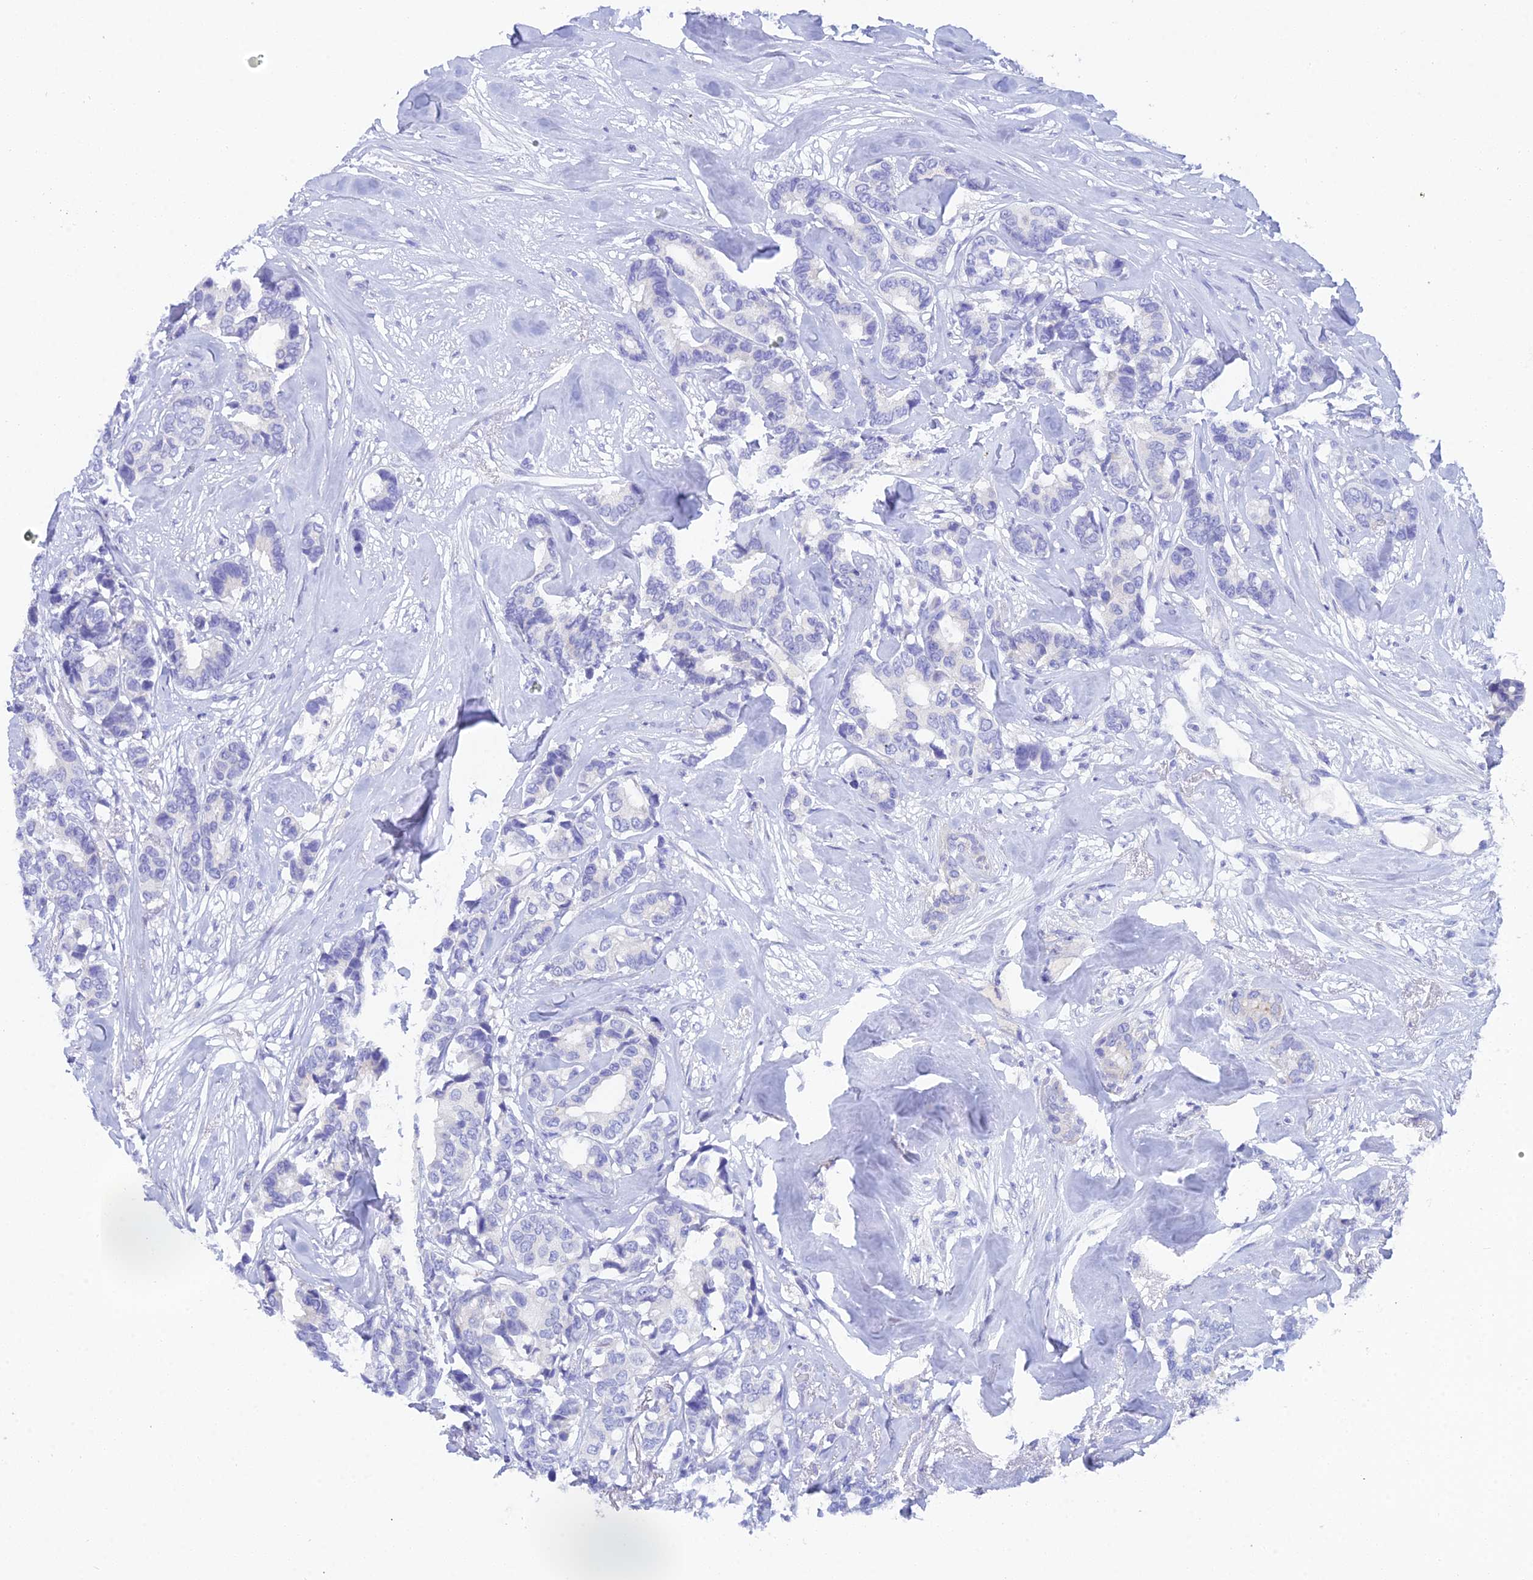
{"staining": {"intensity": "negative", "quantity": "none", "location": "none"}, "tissue": "breast cancer", "cell_type": "Tumor cells", "image_type": "cancer", "snomed": [{"axis": "morphology", "description": "Duct carcinoma"}, {"axis": "topography", "description": "Breast"}], "caption": "Tumor cells show no significant protein staining in breast cancer (infiltrating ductal carcinoma). (Brightfield microscopy of DAB IHC at high magnification).", "gene": "REG1A", "patient": {"sex": "female", "age": 87}}